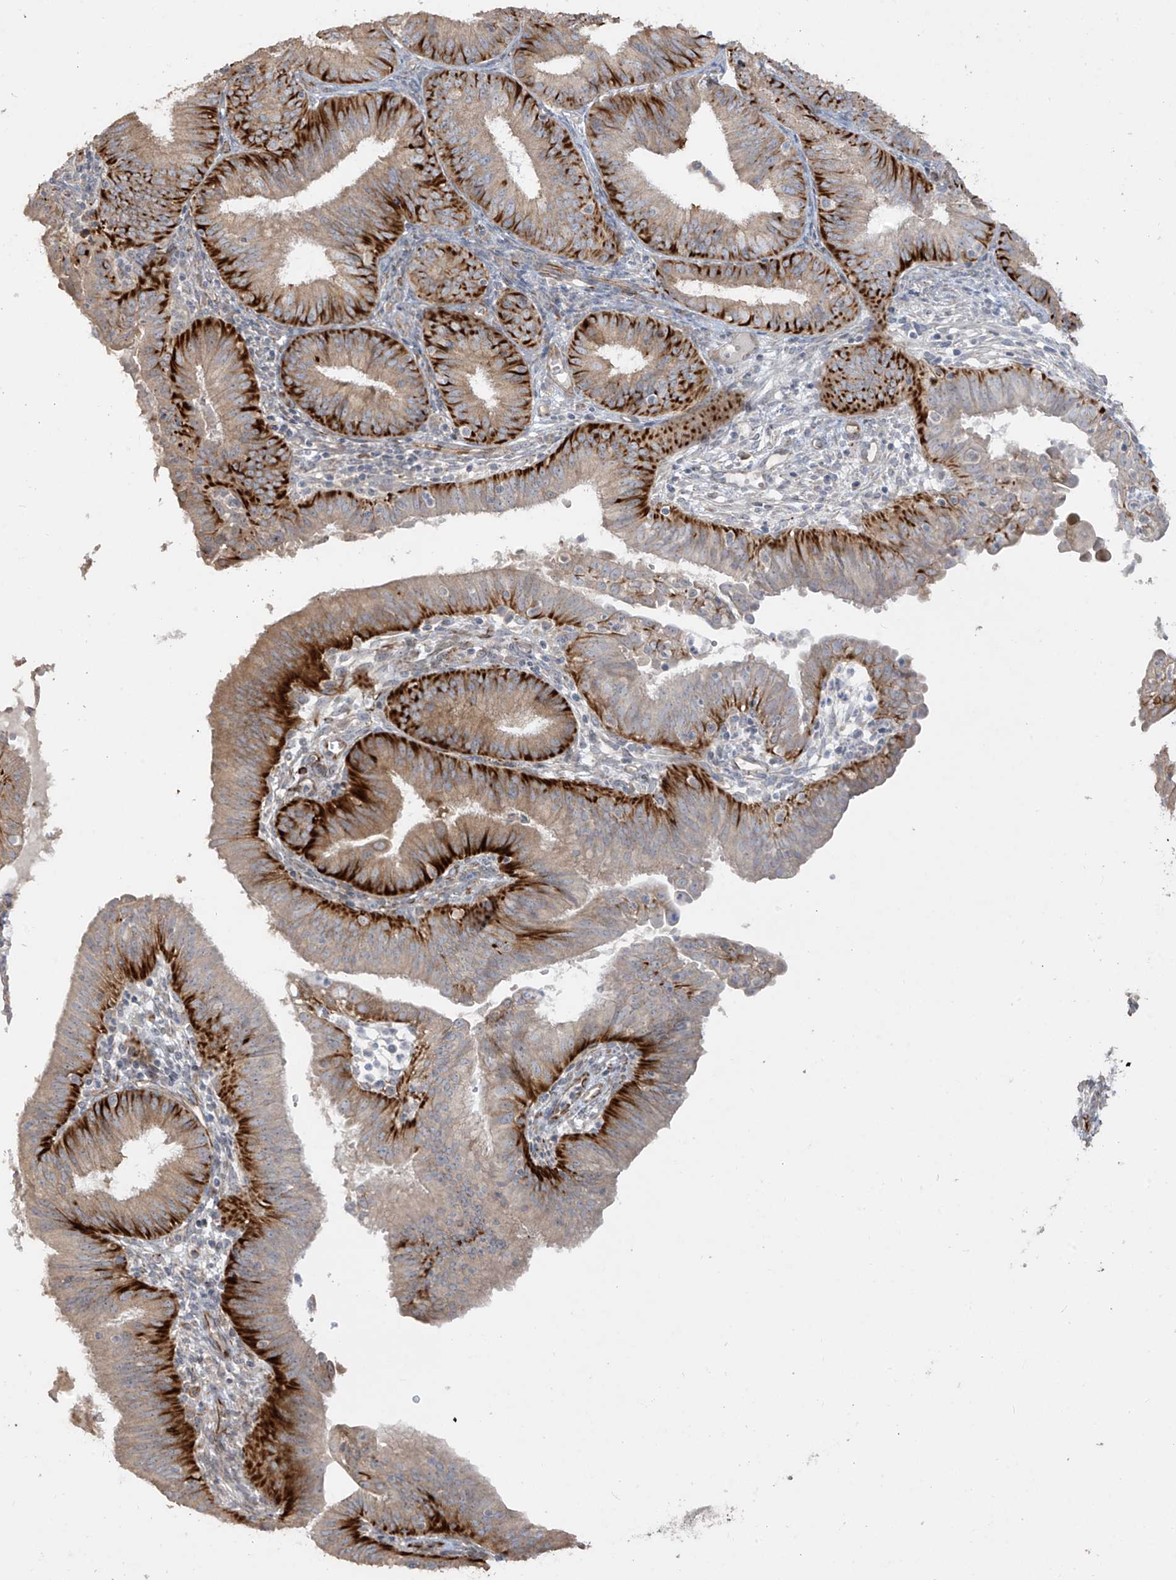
{"staining": {"intensity": "strong", "quantity": ">75%", "location": "cytoplasmic/membranous"}, "tissue": "endometrial cancer", "cell_type": "Tumor cells", "image_type": "cancer", "snomed": [{"axis": "morphology", "description": "Adenocarcinoma, NOS"}, {"axis": "topography", "description": "Endometrium"}], "caption": "About >75% of tumor cells in human endometrial cancer exhibit strong cytoplasmic/membranous protein staining as visualized by brown immunohistochemical staining.", "gene": "DCDC2", "patient": {"sex": "female", "age": 51}}